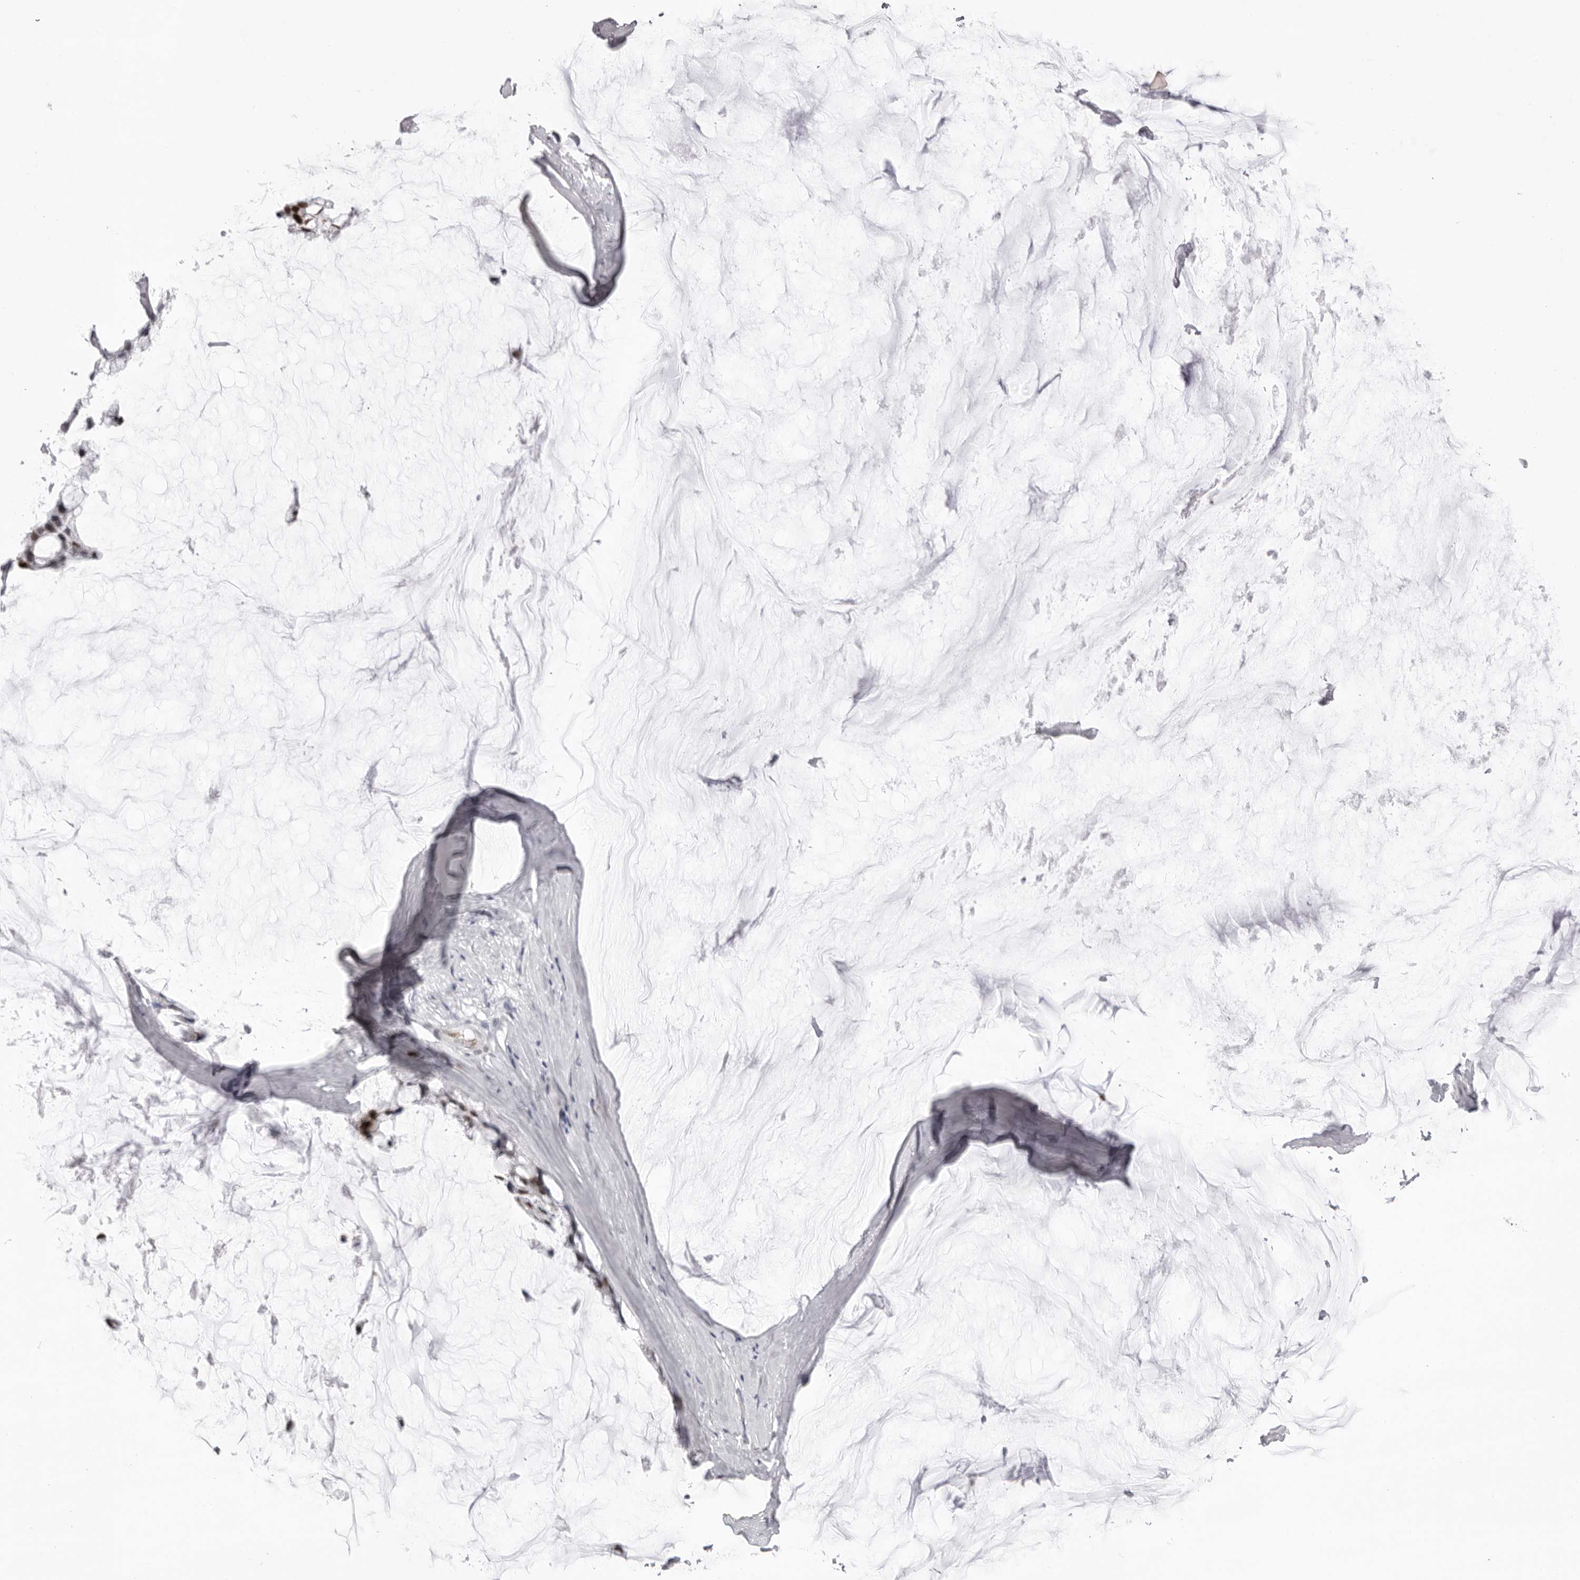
{"staining": {"intensity": "moderate", "quantity": "<25%", "location": "nuclear"}, "tissue": "ovarian cancer", "cell_type": "Tumor cells", "image_type": "cancer", "snomed": [{"axis": "morphology", "description": "Cystadenocarcinoma, mucinous, NOS"}, {"axis": "topography", "description": "Ovary"}], "caption": "A photomicrograph showing moderate nuclear positivity in approximately <25% of tumor cells in ovarian mucinous cystadenocarcinoma, as visualized by brown immunohistochemical staining.", "gene": "MAFK", "patient": {"sex": "female", "age": 39}}